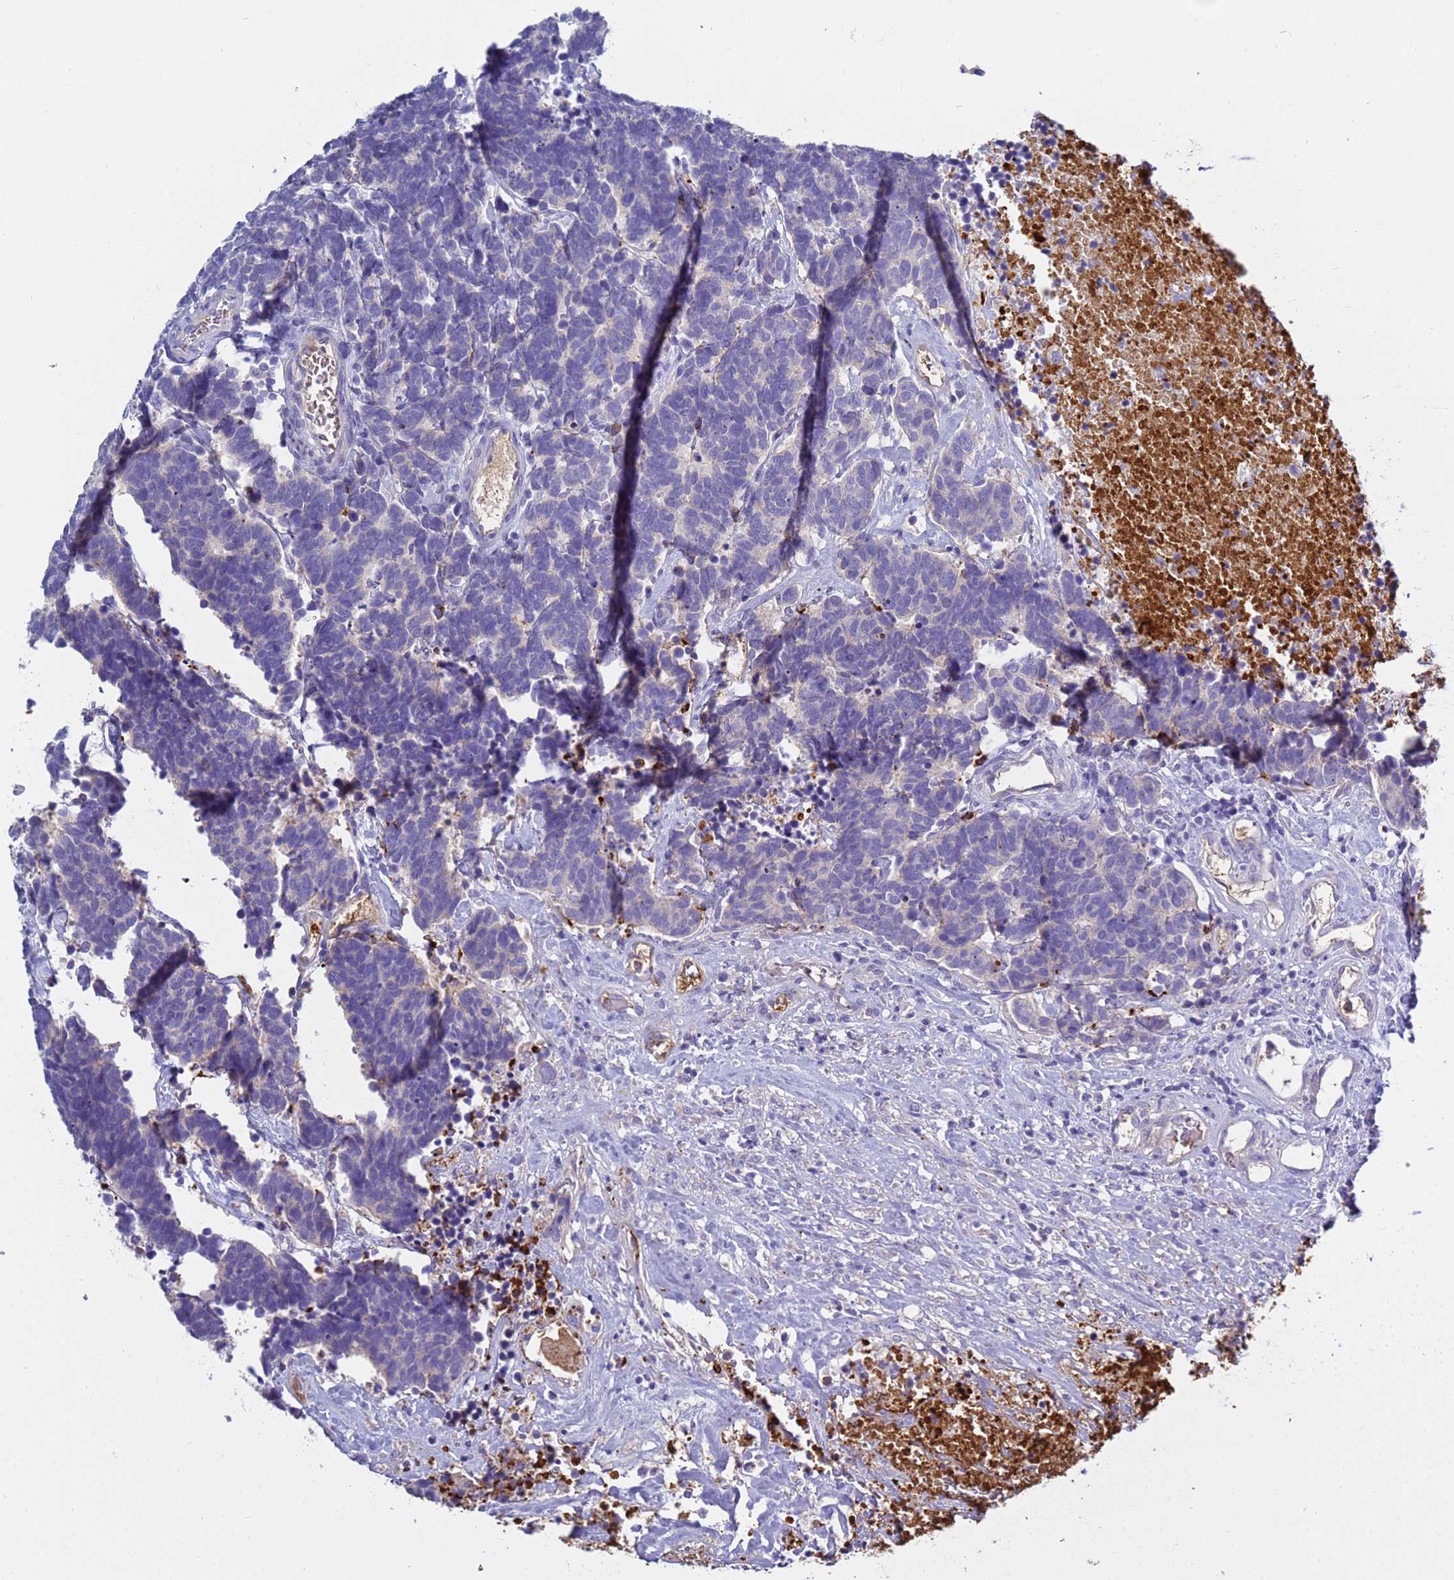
{"staining": {"intensity": "negative", "quantity": "none", "location": "none"}, "tissue": "carcinoid", "cell_type": "Tumor cells", "image_type": "cancer", "snomed": [{"axis": "morphology", "description": "Carcinoma, NOS"}, {"axis": "morphology", "description": "Carcinoid, malignant, NOS"}, {"axis": "topography", "description": "Urinary bladder"}], "caption": "High magnification brightfield microscopy of carcinoma stained with DAB (brown) and counterstained with hematoxylin (blue): tumor cells show no significant expression. Nuclei are stained in blue.", "gene": "C4orf46", "patient": {"sex": "male", "age": 57}}